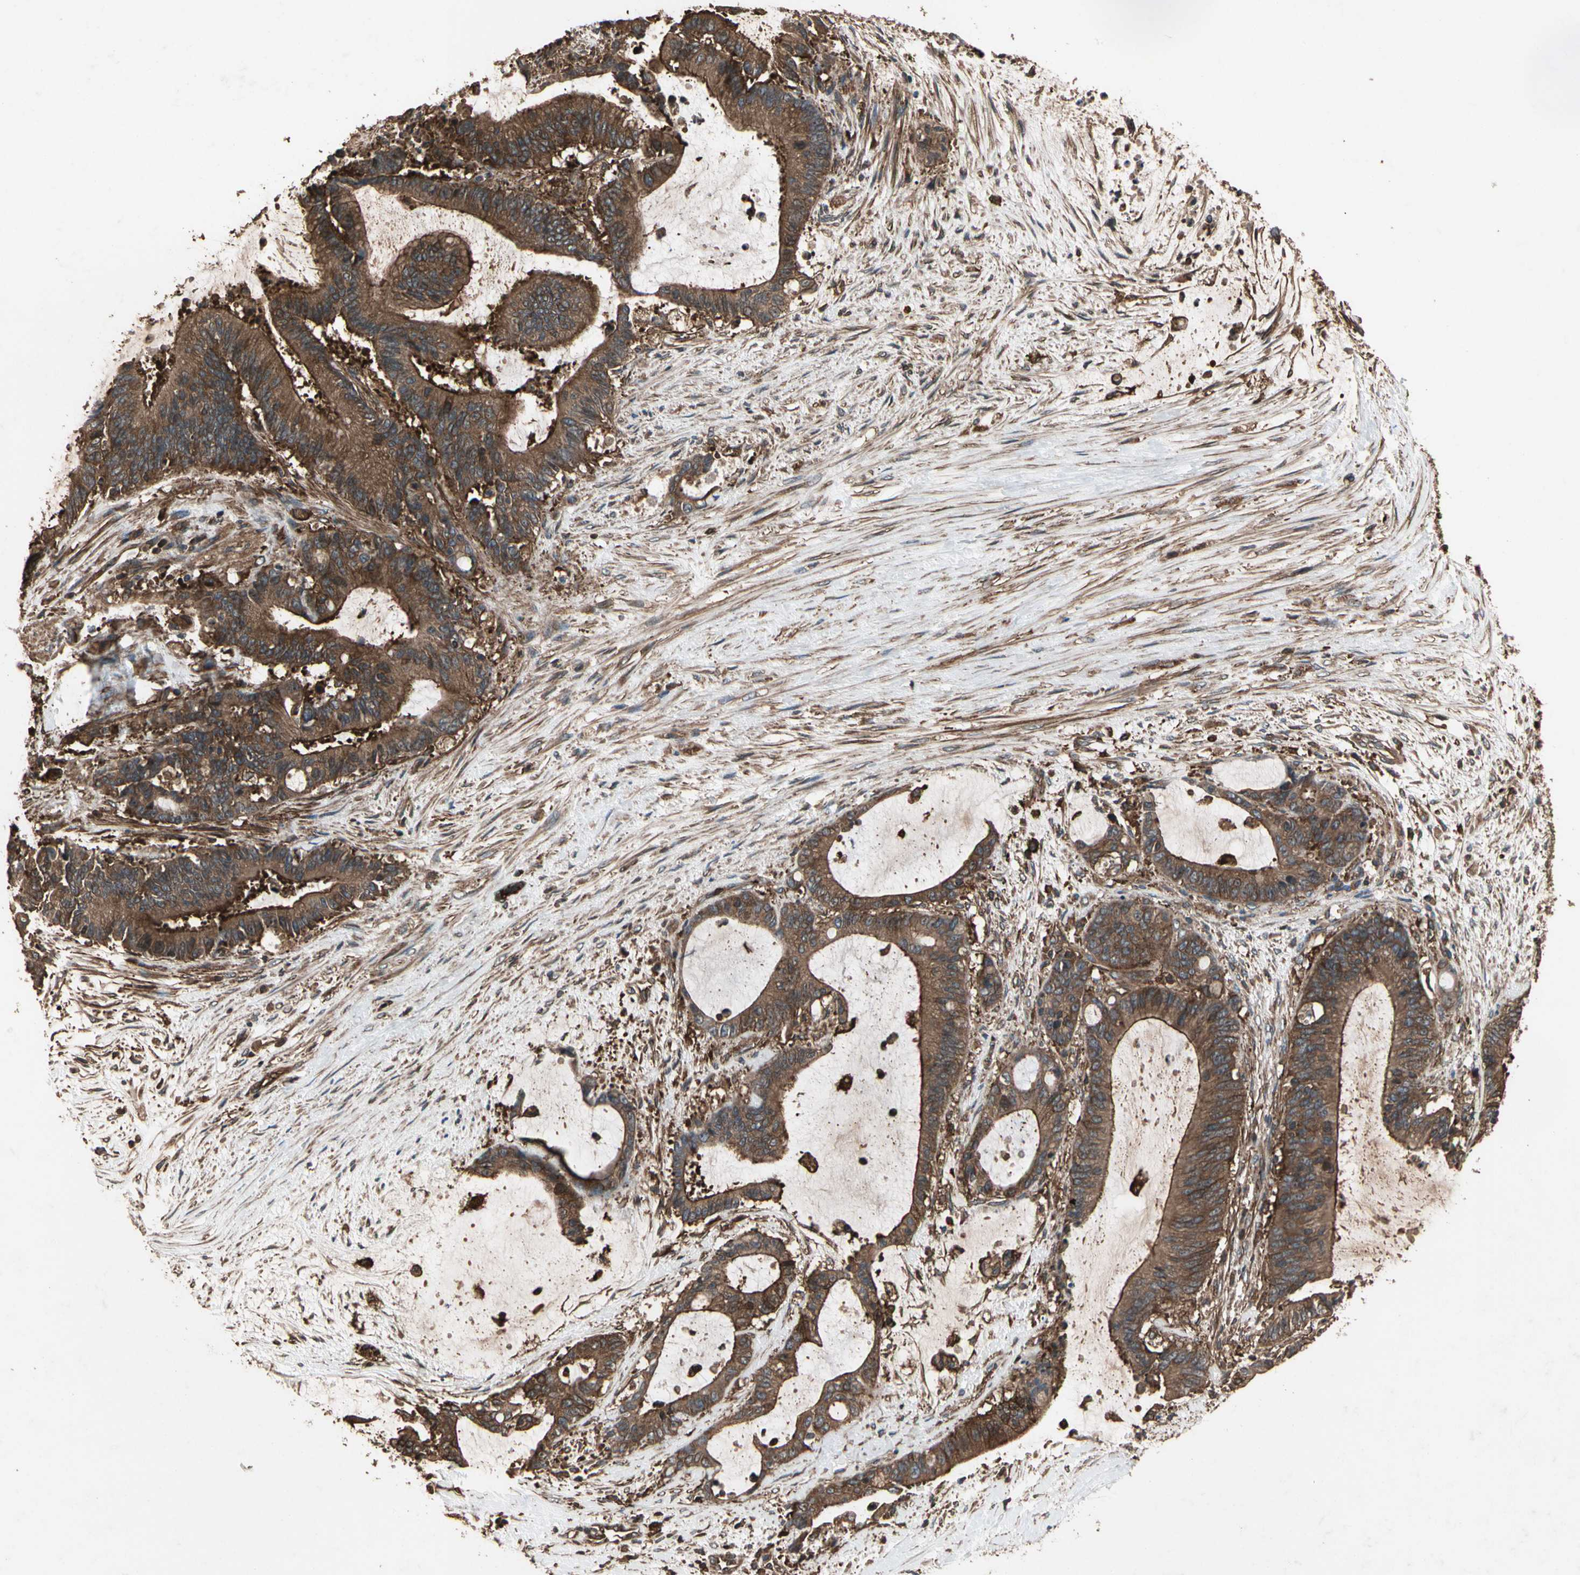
{"staining": {"intensity": "strong", "quantity": ">75%", "location": "cytoplasmic/membranous"}, "tissue": "liver cancer", "cell_type": "Tumor cells", "image_type": "cancer", "snomed": [{"axis": "morphology", "description": "Cholangiocarcinoma"}, {"axis": "topography", "description": "Liver"}], "caption": "Liver cholangiocarcinoma stained for a protein displays strong cytoplasmic/membranous positivity in tumor cells.", "gene": "AGBL2", "patient": {"sex": "female", "age": 73}}